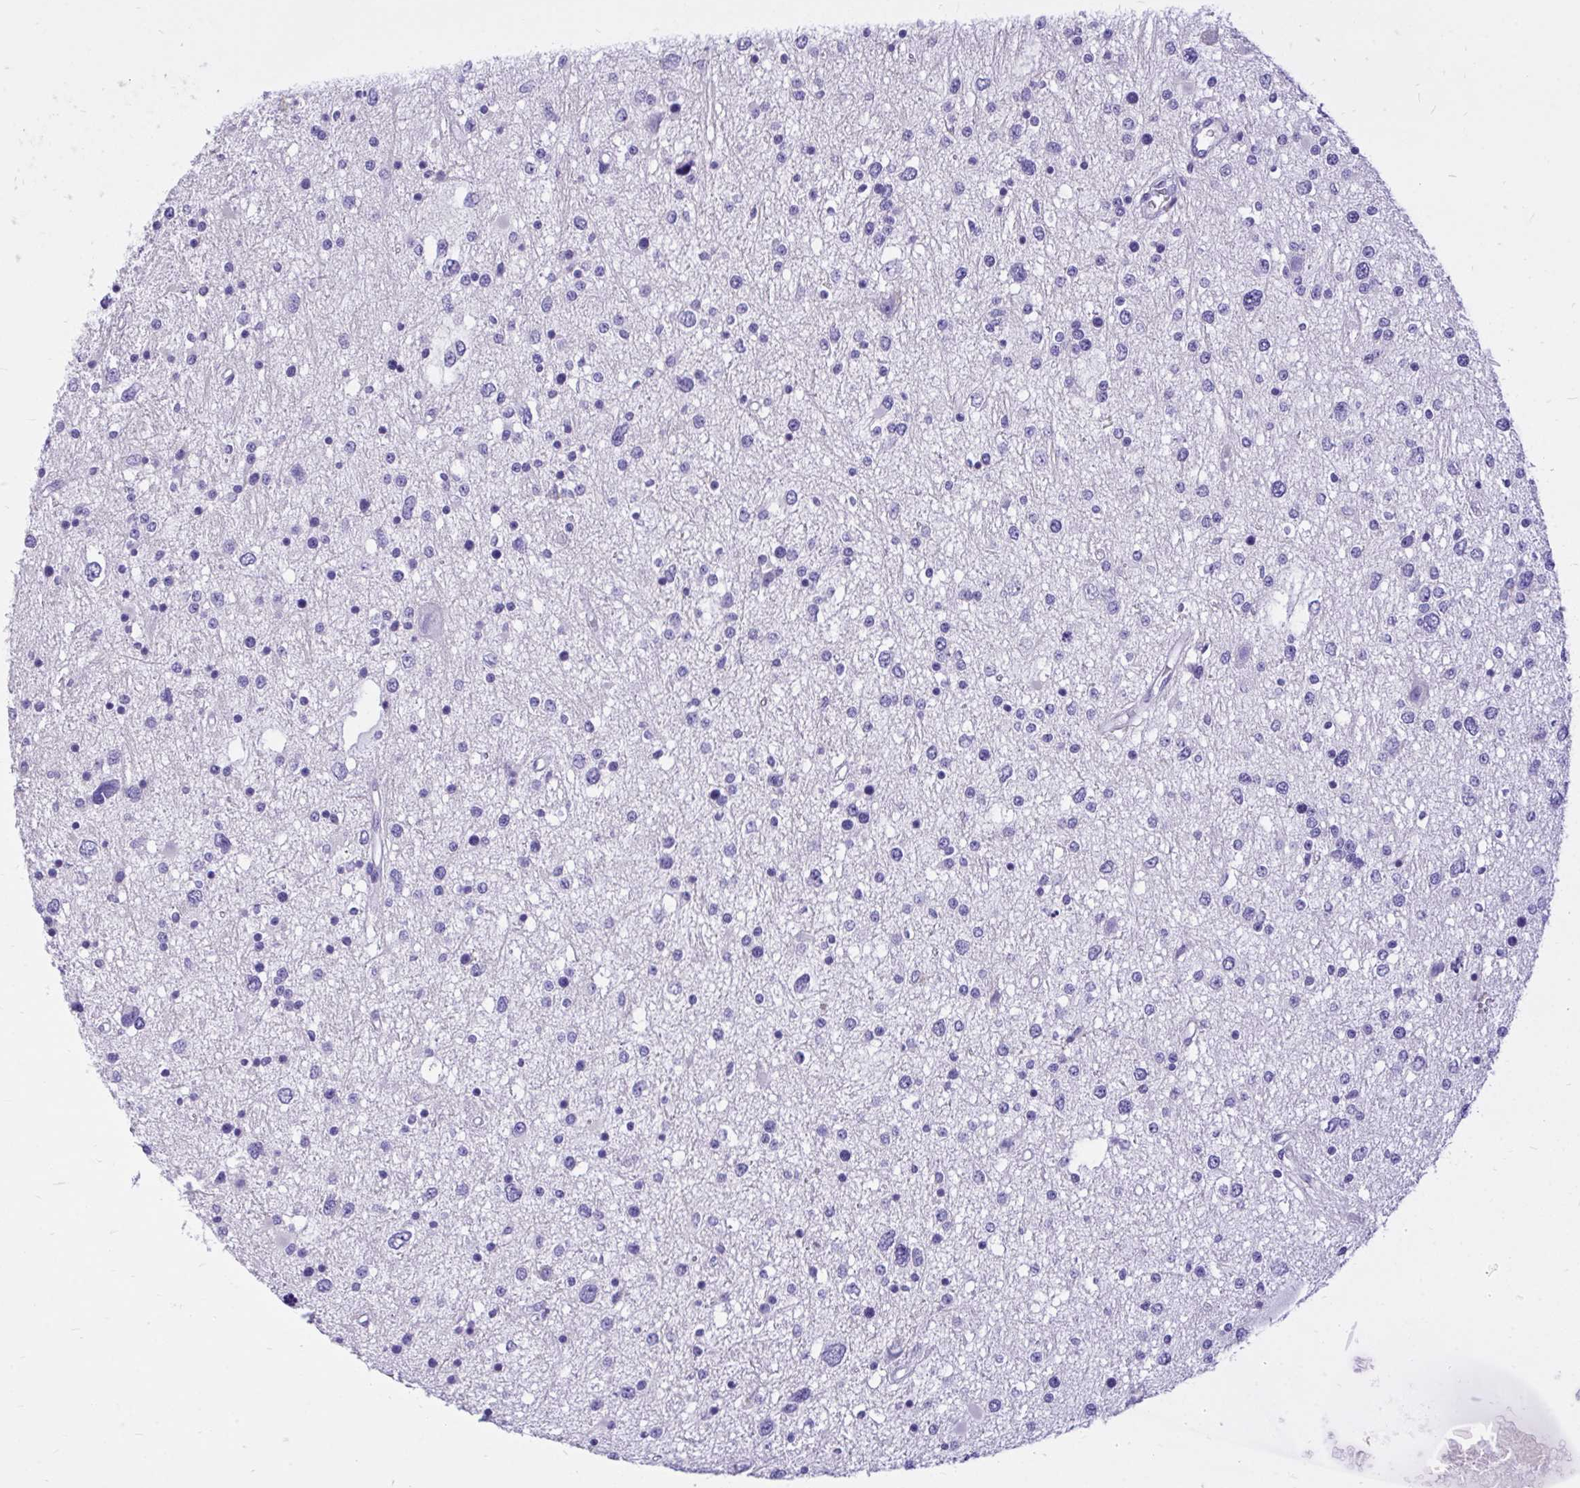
{"staining": {"intensity": "negative", "quantity": "none", "location": "none"}, "tissue": "glioma", "cell_type": "Tumor cells", "image_type": "cancer", "snomed": [{"axis": "morphology", "description": "Glioma, malignant, High grade"}, {"axis": "topography", "description": "Brain"}], "caption": "This photomicrograph is of malignant glioma (high-grade) stained with immunohistochemistry (IHC) to label a protein in brown with the nuclei are counter-stained blue. There is no expression in tumor cells.", "gene": "MON1A", "patient": {"sex": "male", "age": 54}}